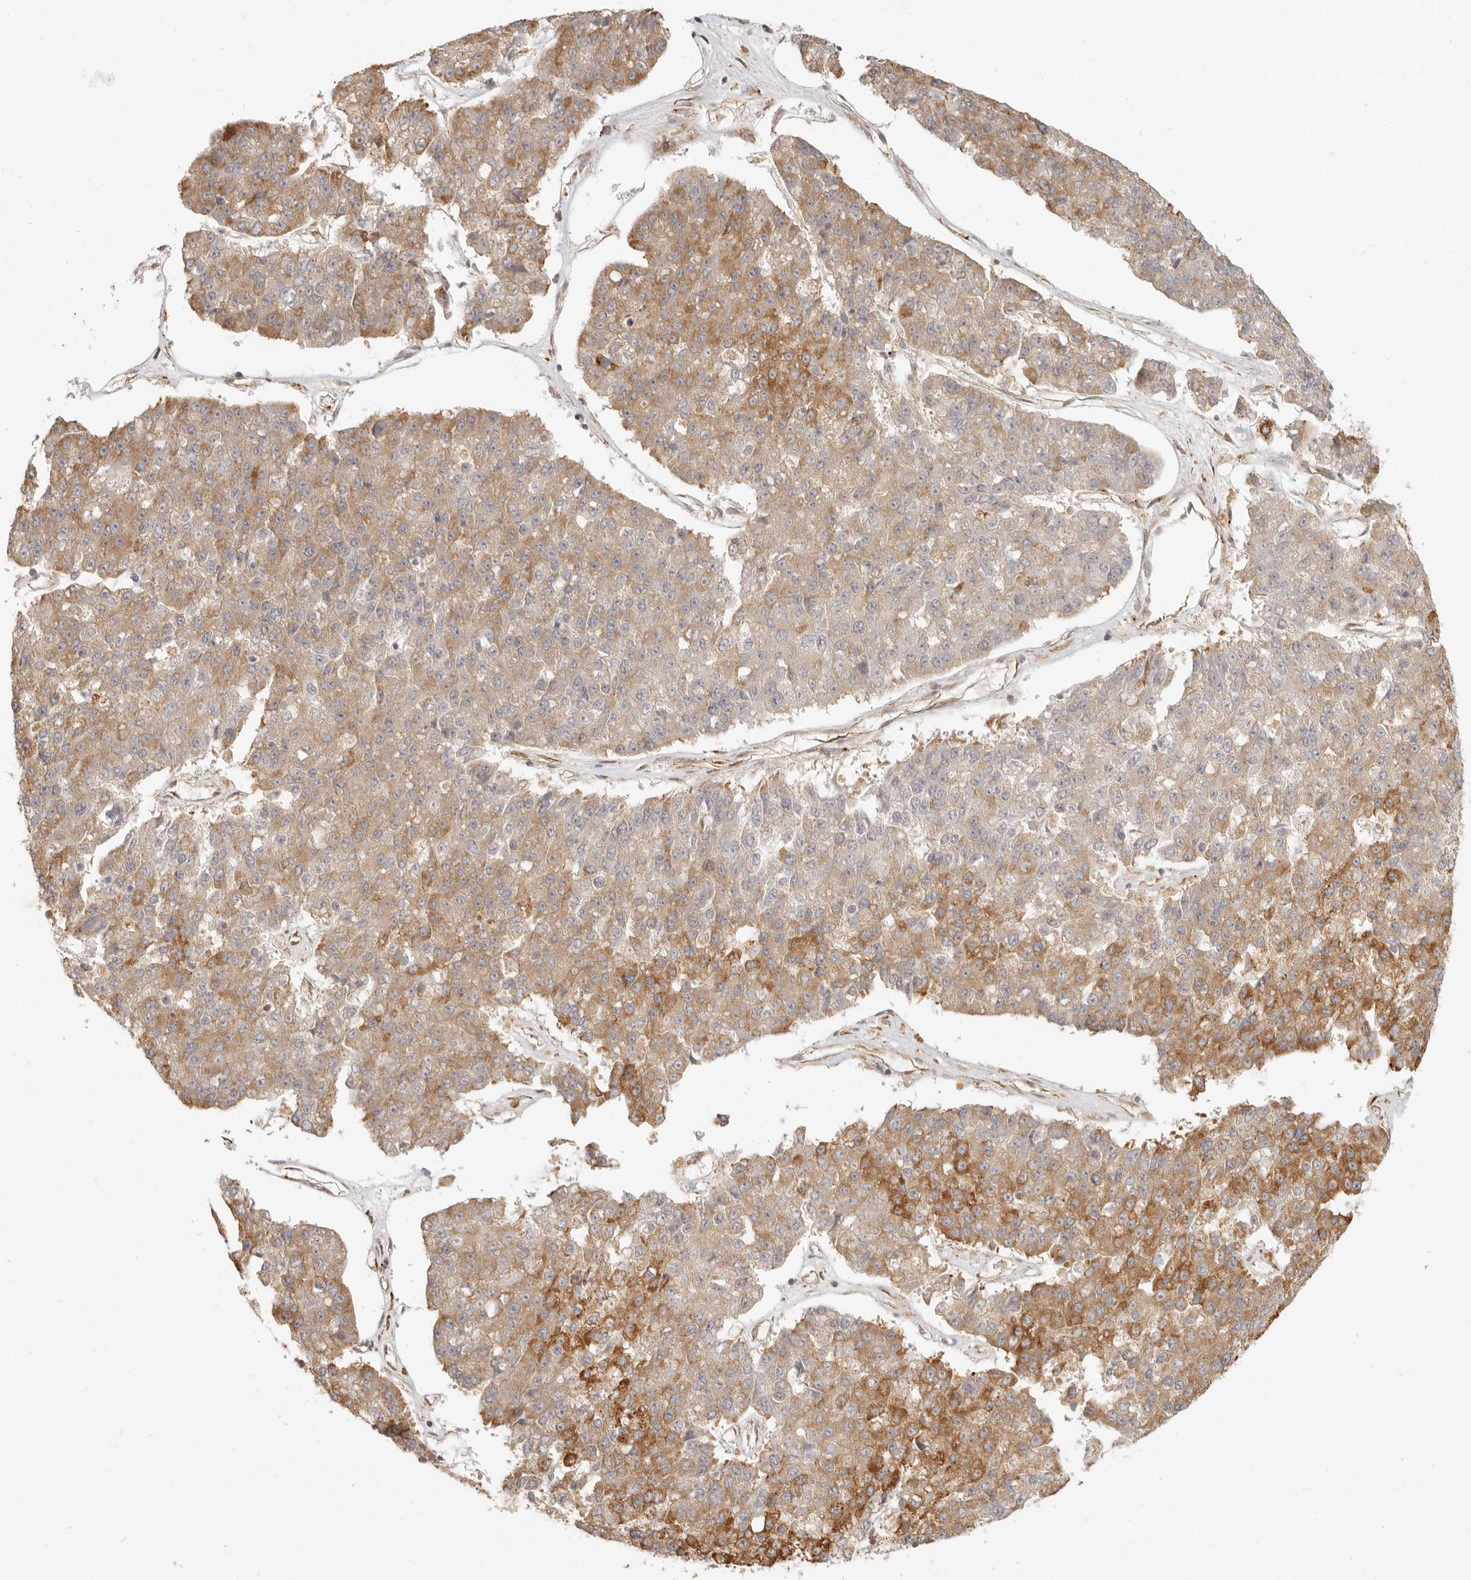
{"staining": {"intensity": "moderate", "quantity": "25%-75%", "location": "cytoplasmic/membranous"}, "tissue": "pancreatic cancer", "cell_type": "Tumor cells", "image_type": "cancer", "snomed": [{"axis": "morphology", "description": "Adenocarcinoma, NOS"}, {"axis": "topography", "description": "Pancreas"}], "caption": "Tumor cells exhibit medium levels of moderate cytoplasmic/membranous staining in about 25%-75% of cells in pancreatic adenocarcinoma.", "gene": "TUFT1", "patient": {"sex": "male", "age": 50}}